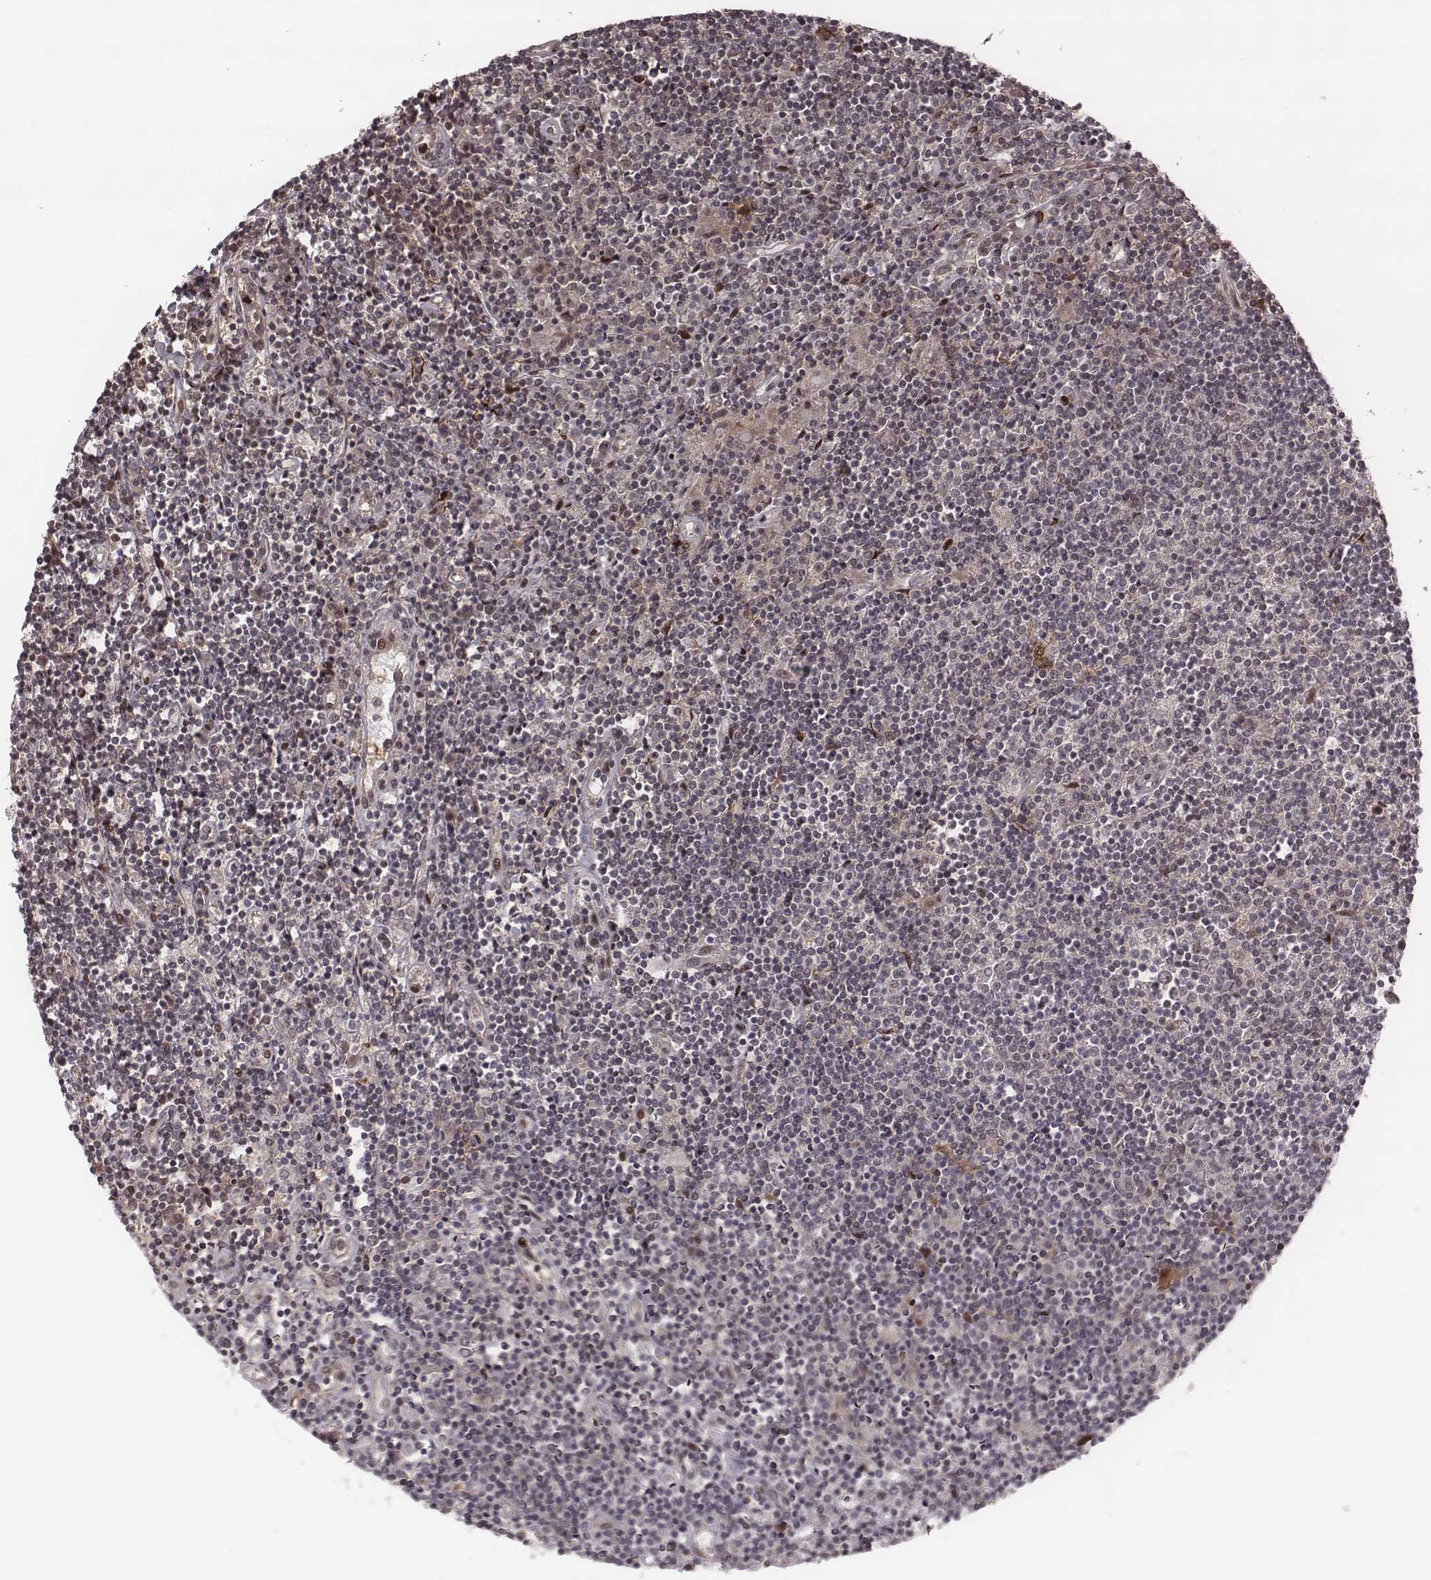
{"staining": {"intensity": "weak", "quantity": ">75%", "location": "cytoplasmic/membranous"}, "tissue": "lymphoma", "cell_type": "Tumor cells", "image_type": "cancer", "snomed": [{"axis": "morphology", "description": "Hodgkin's disease, NOS"}, {"axis": "topography", "description": "Lymph node"}], "caption": "An image showing weak cytoplasmic/membranous positivity in about >75% of tumor cells in lymphoma, as visualized by brown immunohistochemical staining.", "gene": "RPL3", "patient": {"sex": "male", "age": 40}}